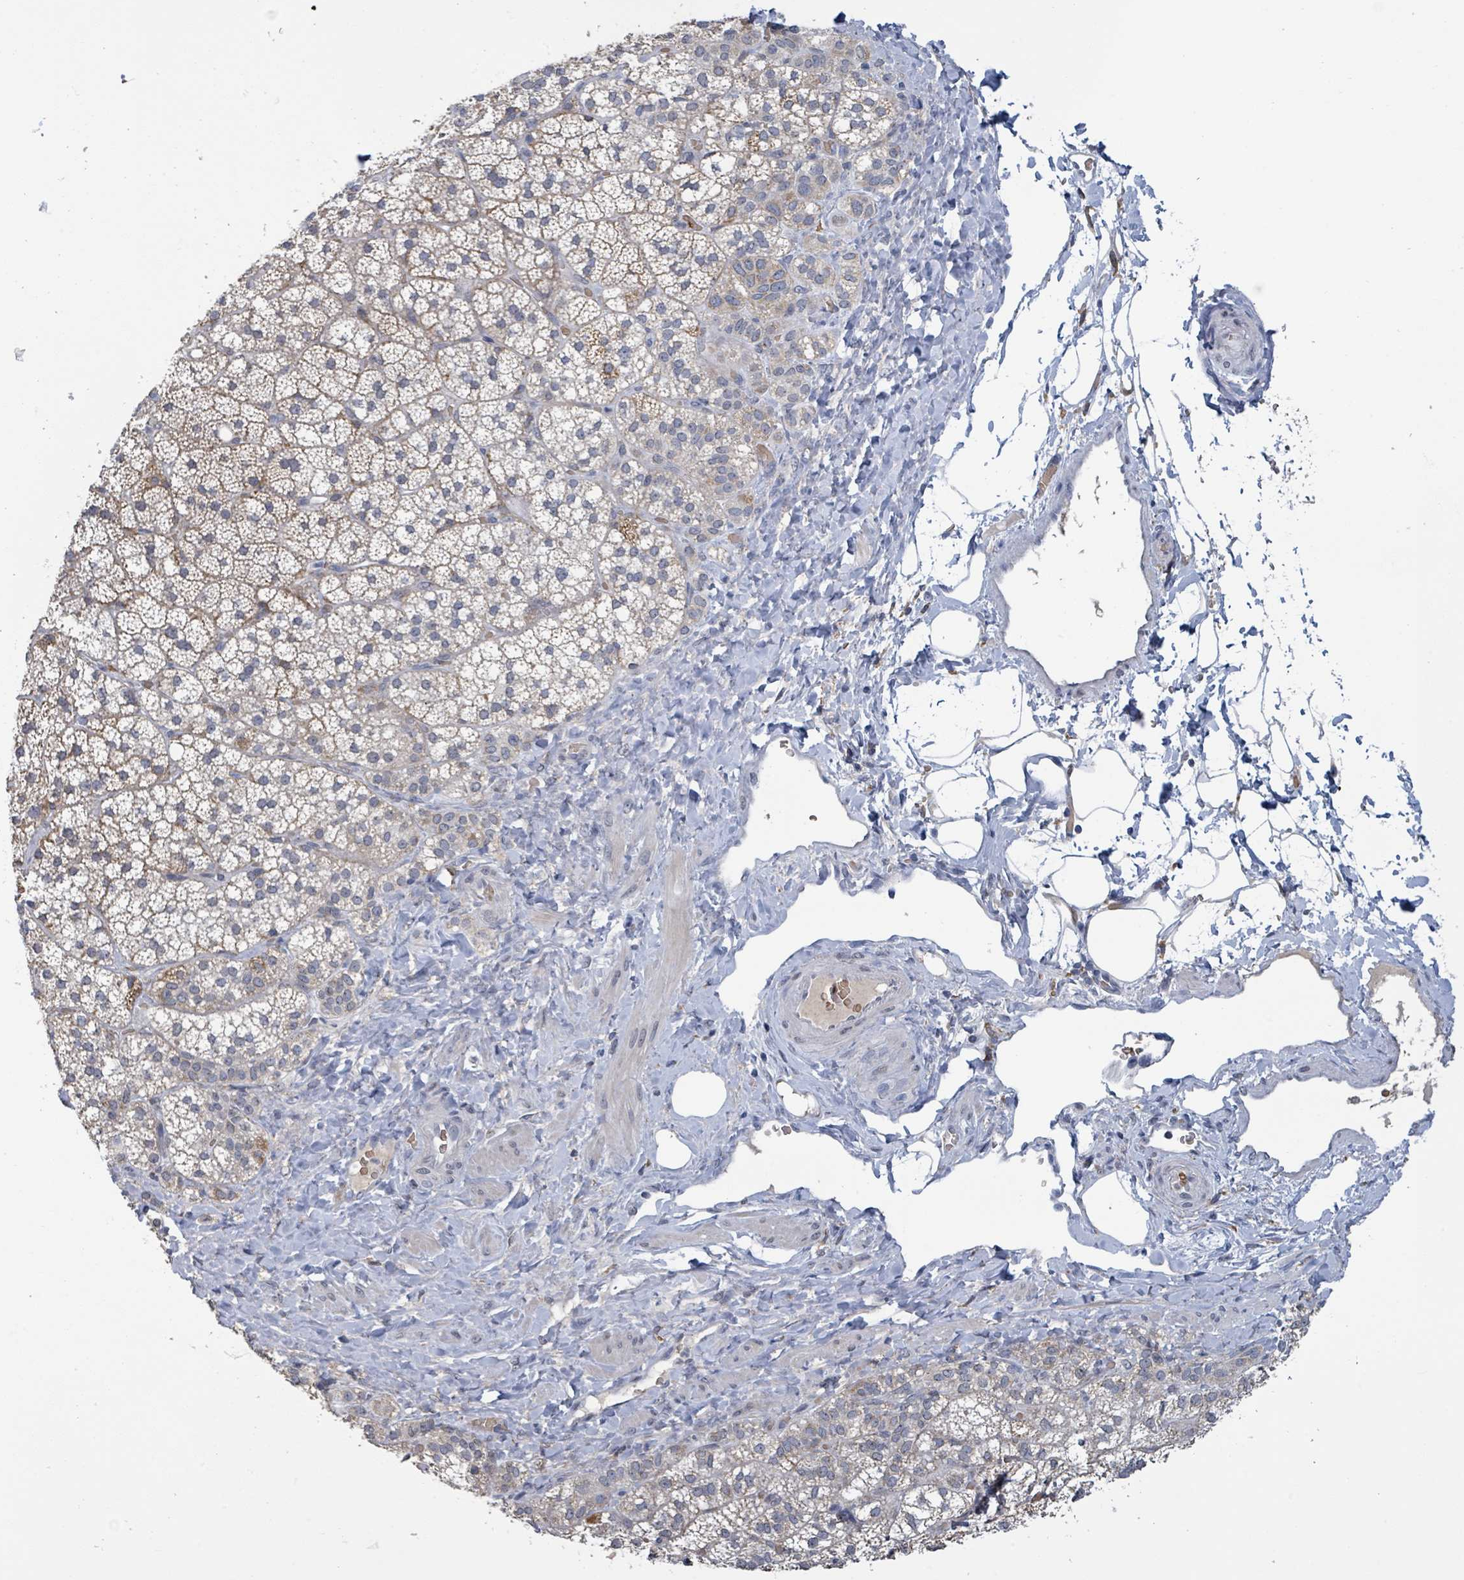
{"staining": {"intensity": "moderate", "quantity": "<25%", "location": "cytoplasmic/membranous"}, "tissue": "adrenal gland", "cell_type": "Glandular cells", "image_type": "normal", "snomed": [{"axis": "morphology", "description": "Normal tissue, NOS"}, {"axis": "topography", "description": "Adrenal gland"}], "caption": "DAB immunohistochemical staining of benign human adrenal gland reveals moderate cytoplasmic/membranous protein staining in about <25% of glandular cells. The staining is performed using DAB (3,3'-diaminobenzidine) brown chromogen to label protein expression. The nuclei are counter-stained blue using hematoxylin.", "gene": "SEBOX", "patient": {"sex": "male", "age": 53}}